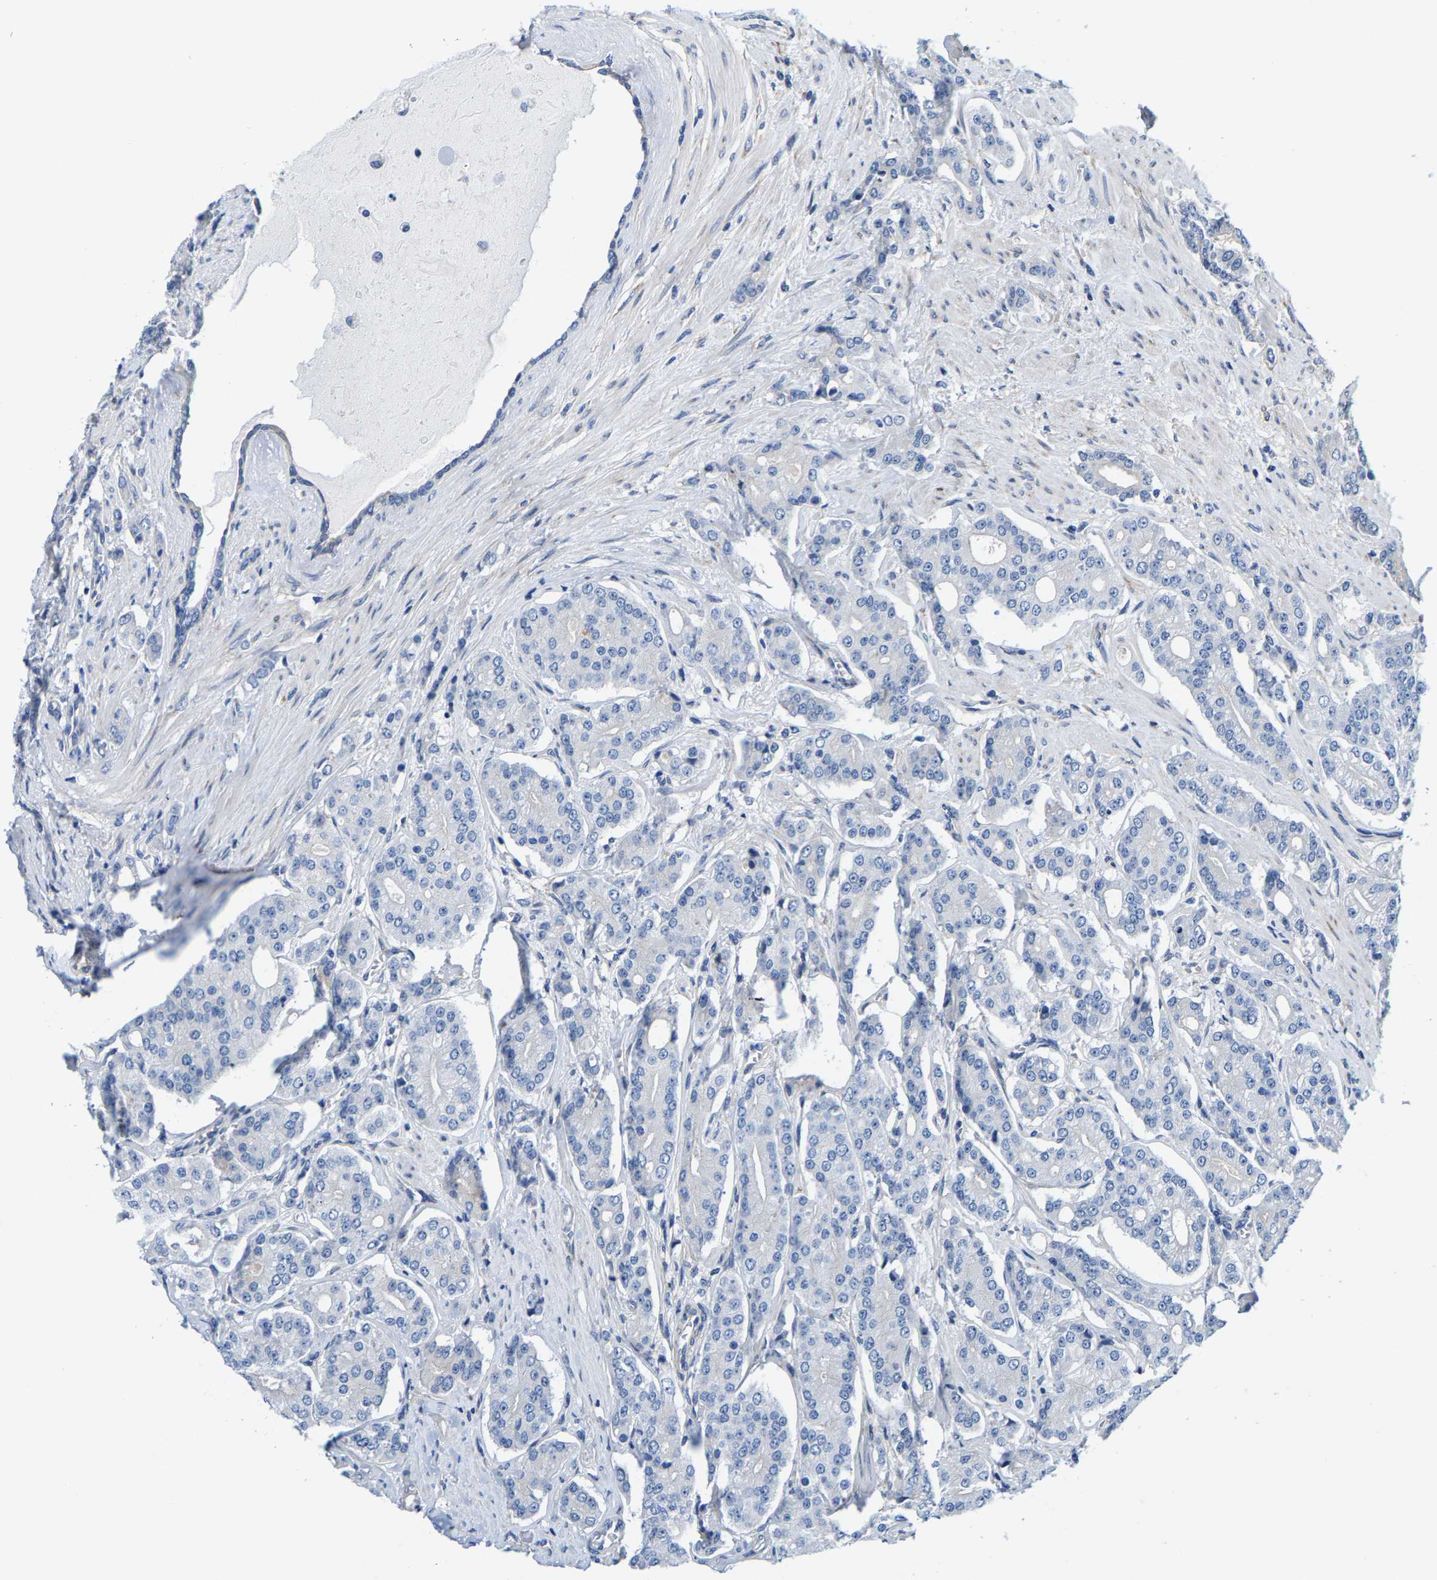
{"staining": {"intensity": "negative", "quantity": "none", "location": "none"}, "tissue": "prostate cancer", "cell_type": "Tumor cells", "image_type": "cancer", "snomed": [{"axis": "morphology", "description": "Adenocarcinoma, High grade"}, {"axis": "topography", "description": "Prostate"}], "caption": "Immunohistochemical staining of human prostate cancer (adenocarcinoma (high-grade)) reveals no significant staining in tumor cells.", "gene": "DSCAM", "patient": {"sex": "male", "age": 71}}